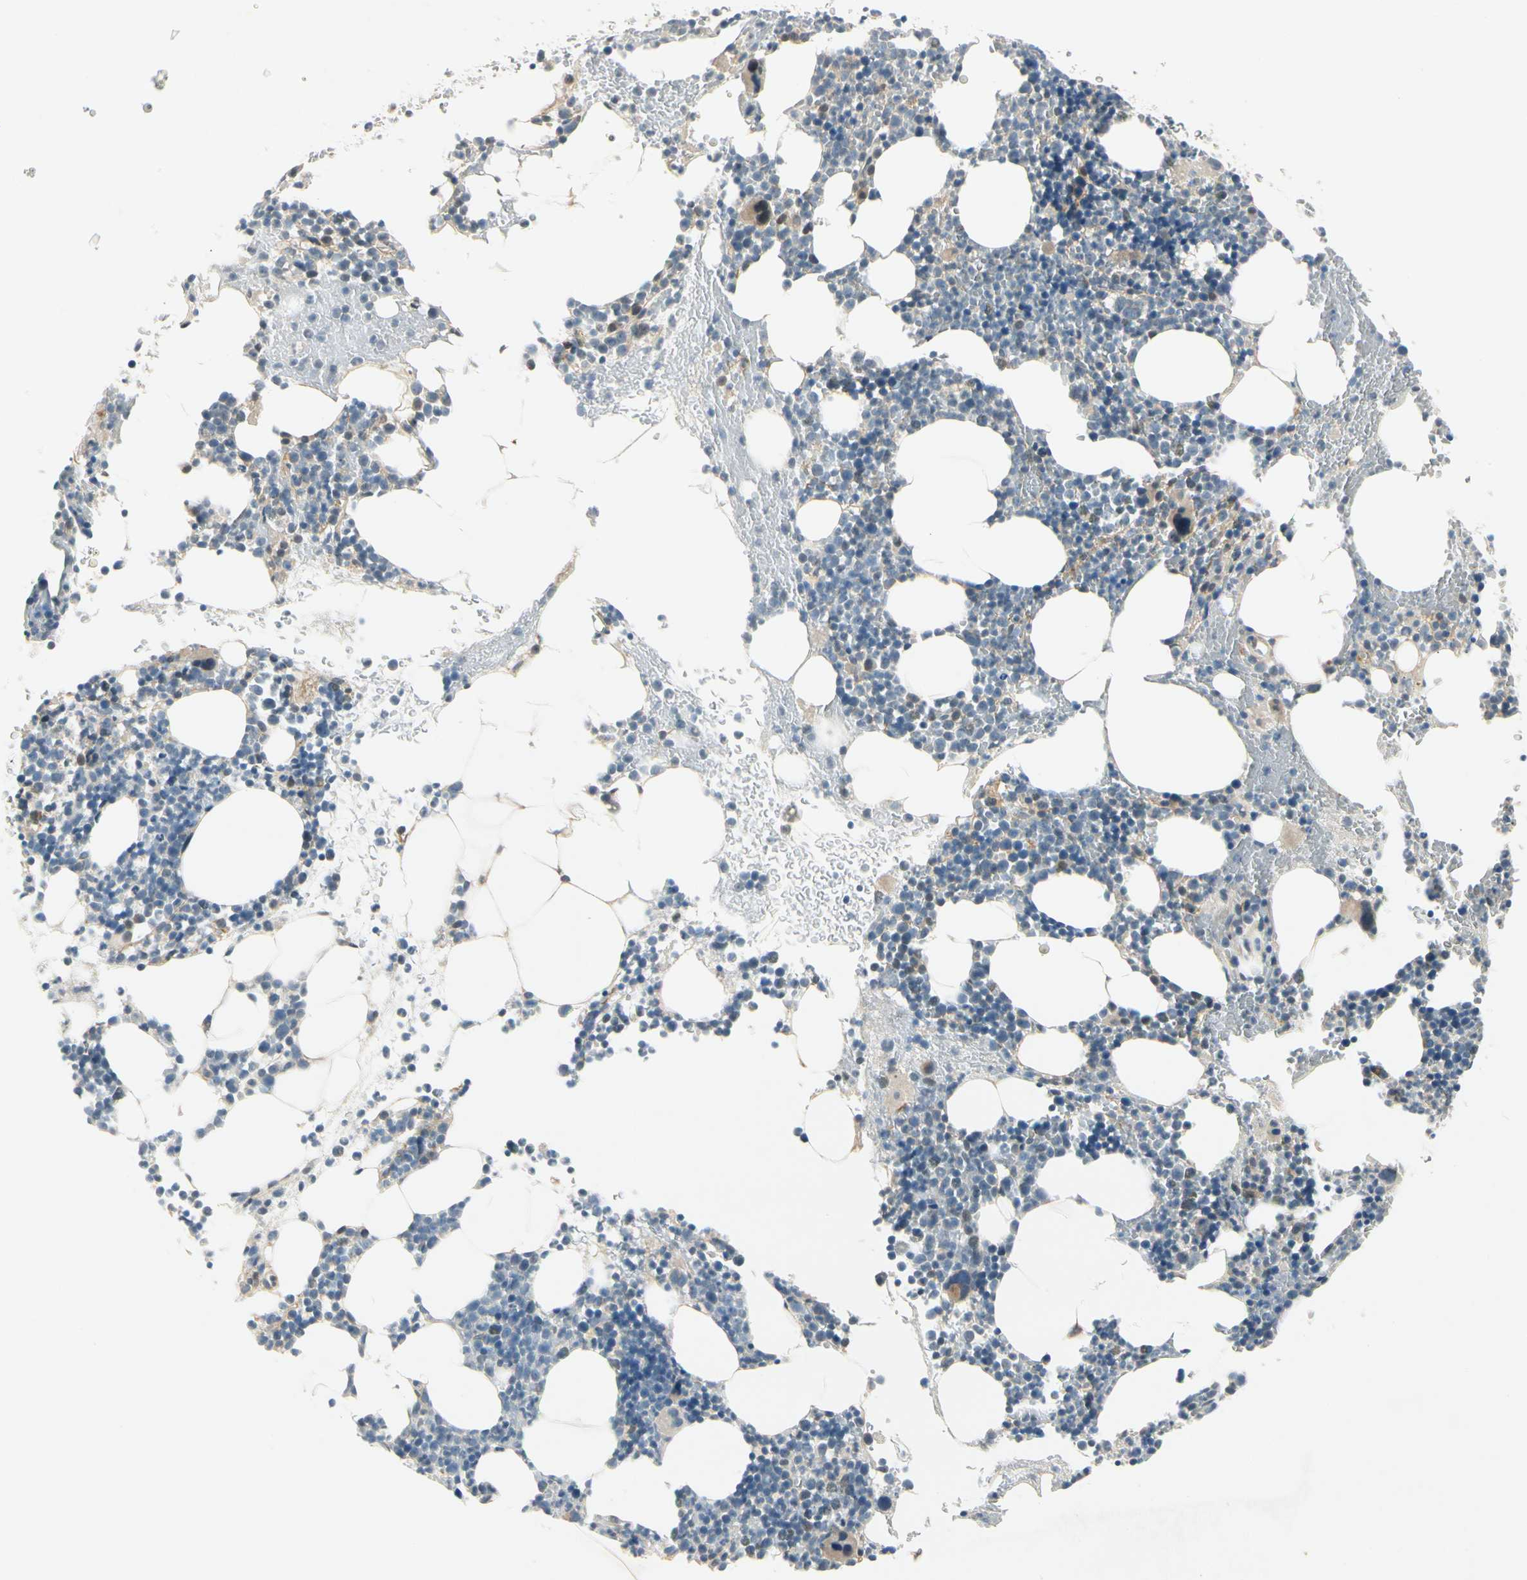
{"staining": {"intensity": "moderate", "quantity": "<25%", "location": "cytoplasmic/membranous"}, "tissue": "bone marrow", "cell_type": "Hematopoietic cells", "image_type": "normal", "snomed": [{"axis": "morphology", "description": "Normal tissue, NOS"}, {"axis": "topography", "description": "Bone marrow"}], "caption": "Bone marrow stained with a brown dye demonstrates moderate cytoplasmic/membranous positive expression in approximately <25% of hematopoietic cells.", "gene": "EPHB3", "patient": {"sex": "male", "age": 82}}